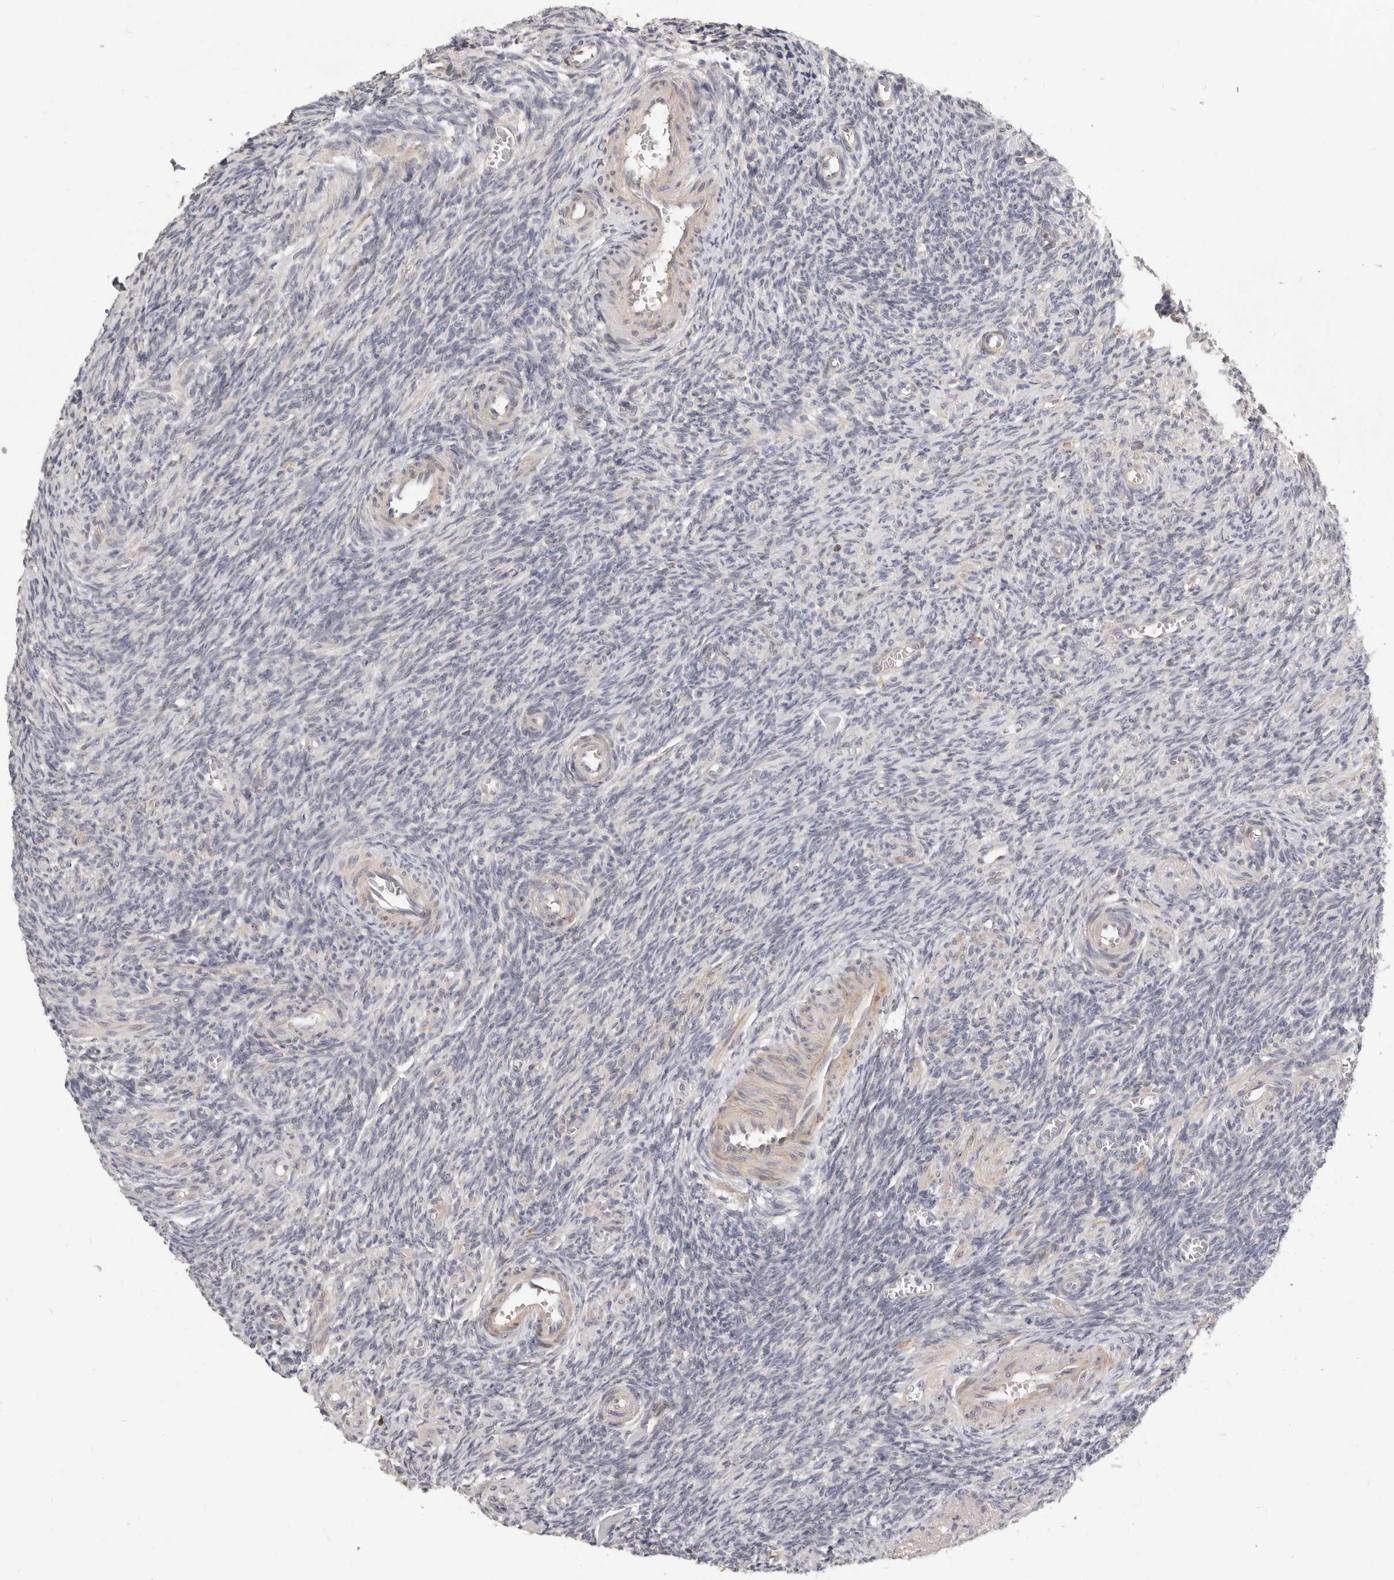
{"staining": {"intensity": "negative", "quantity": "none", "location": "none"}, "tissue": "ovary", "cell_type": "Ovarian stroma cells", "image_type": "normal", "snomed": [{"axis": "morphology", "description": "Normal tissue, NOS"}, {"axis": "topography", "description": "Ovary"}], "caption": "DAB (3,3'-diaminobenzidine) immunohistochemical staining of benign human ovary exhibits no significant staining in ovarian stroma cells.", "gene": "MICALL2", "patient": {"sex": "female", "age": 27}}